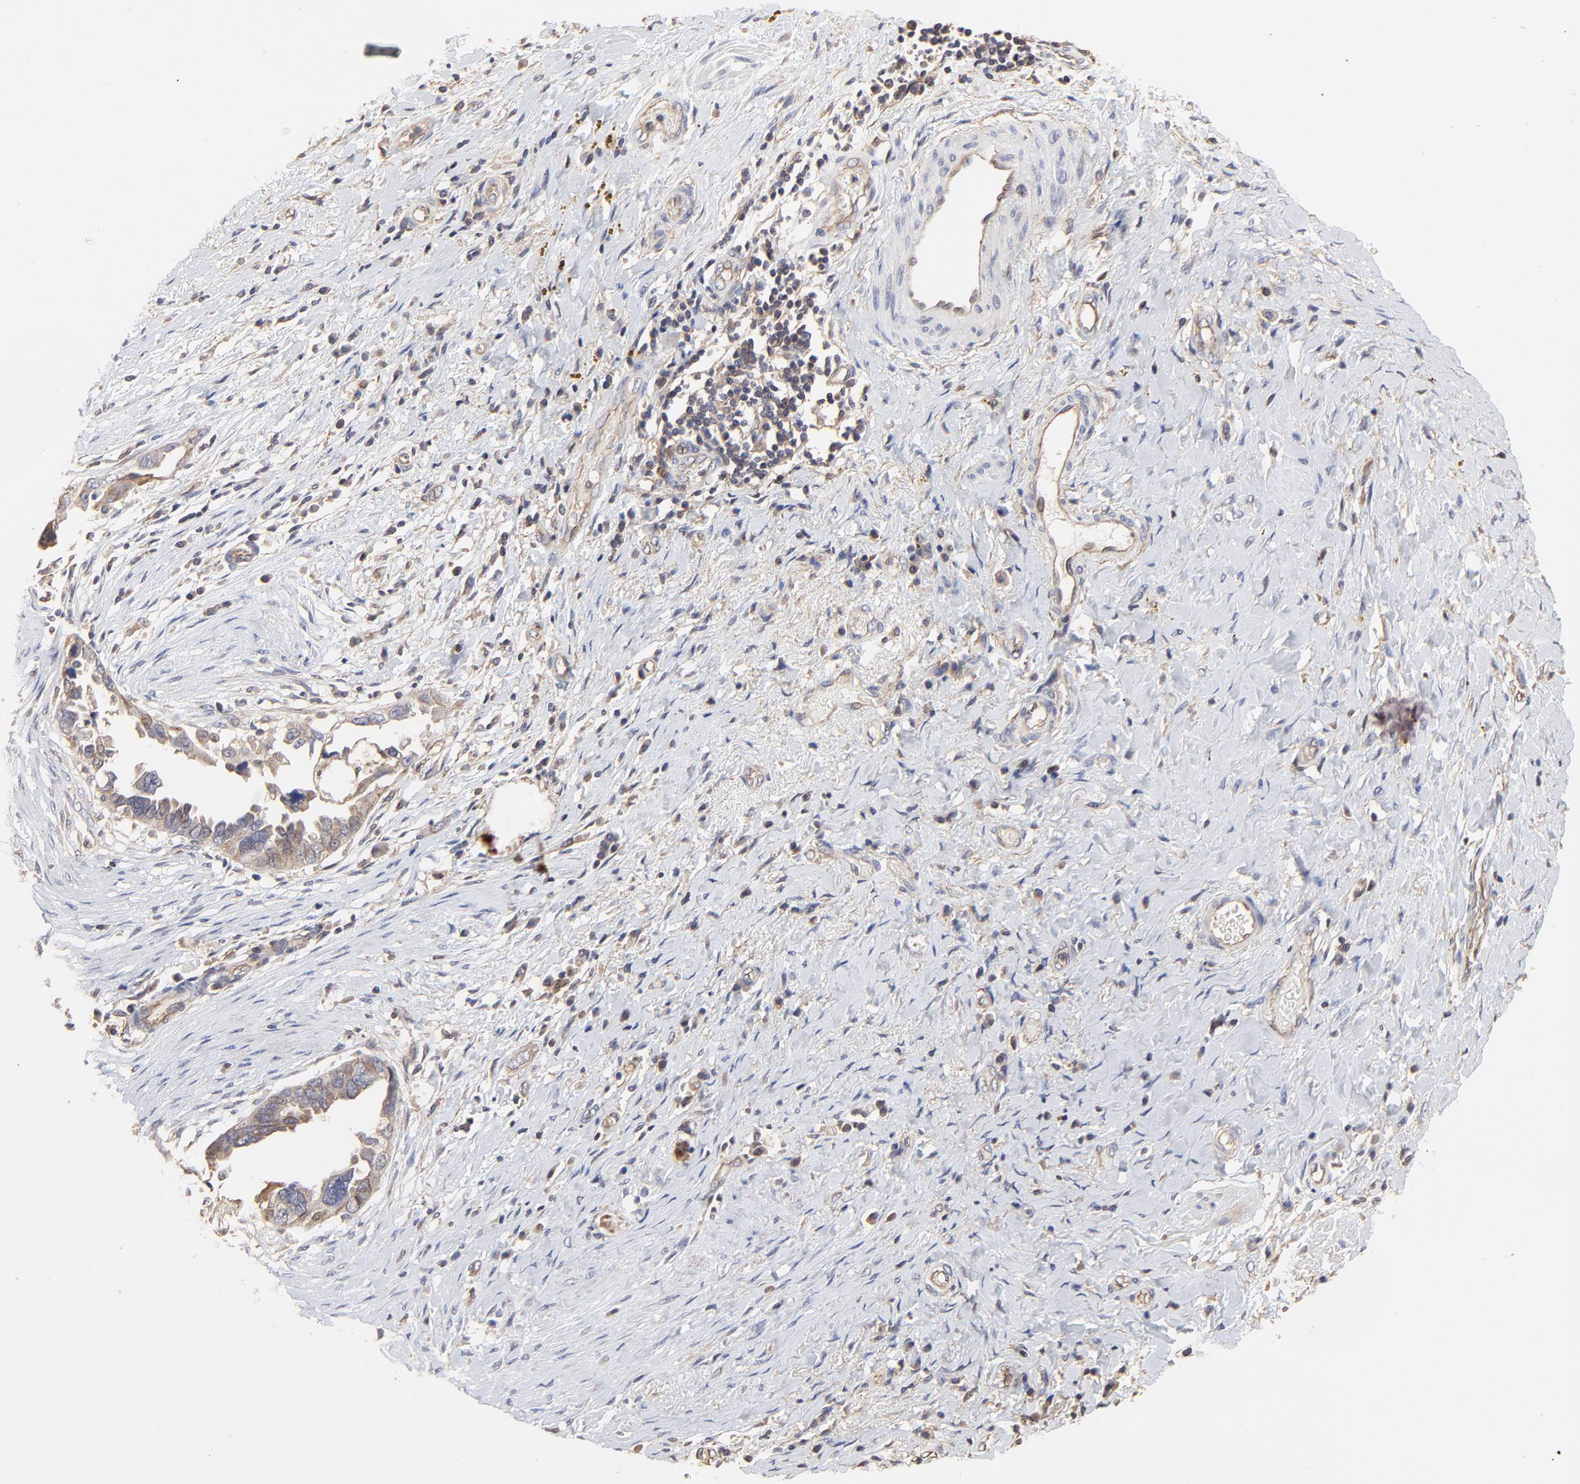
{"staining": {"intensity": "moderate", "quantity": ">75%", "location": "cytoplasmic/membranous"}, "tissue": "ovarian cancer", "cell_type": "Tumor cells", "image_type": "cancer", "snomed": [{"axis": "morphology", "description": "Cystadenocarcinoma, serous, NOS"}, {"axis": "topography", "description": "Ovary"}], "caption": "A photomicrograph of ovarian serous cystadenocarcinoma stained for a protein exhibits moderate cytoplasmic/membranous brown staining in tumor cells. Nuclei are stained in blue.", "gene": "ARMT1", "patient": {"sex": "female", "age": 63}}